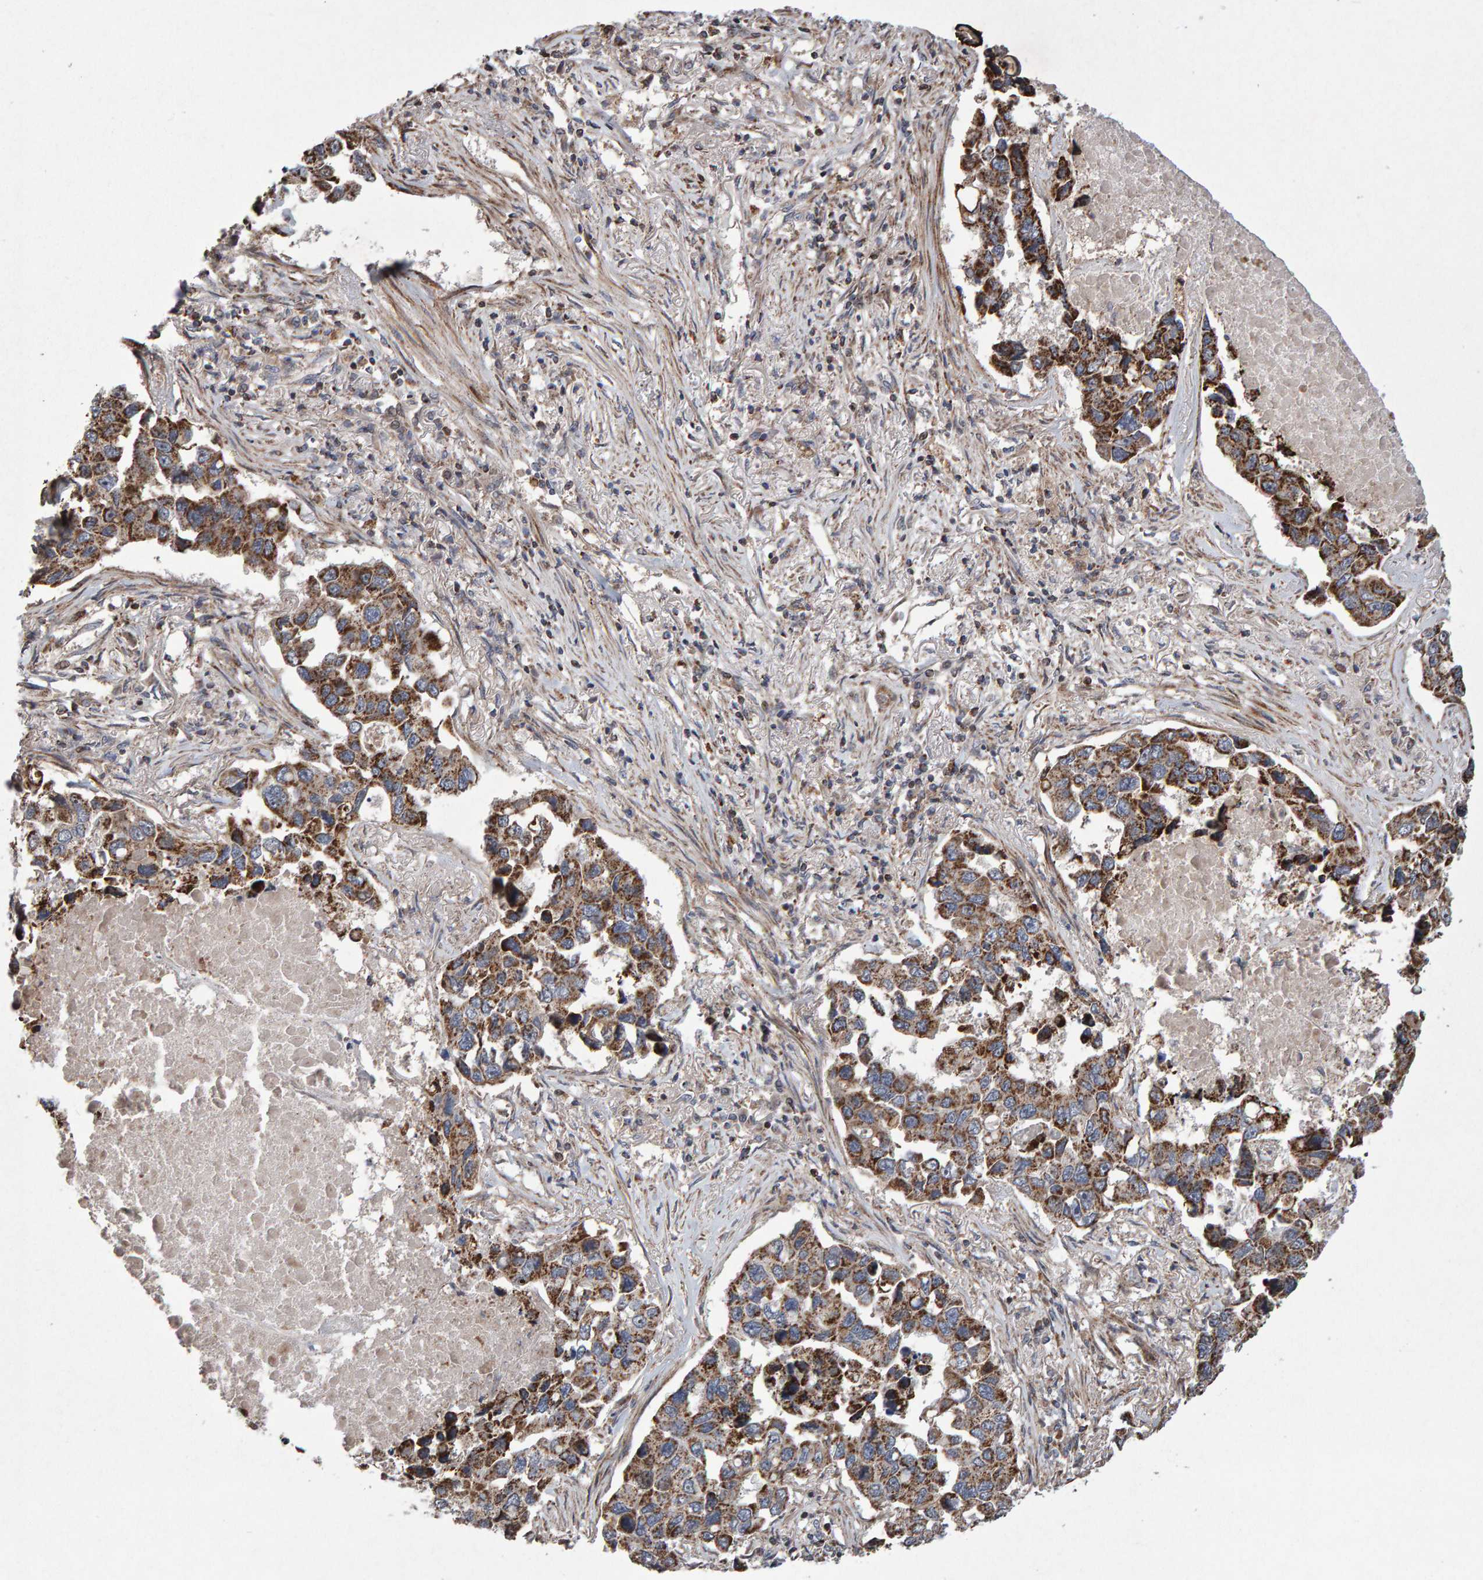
{"staining": {"intensity": "moderate", "quantity": ">75%", "location": "cytoplasmic/membranous"}, "tissue": "lung cancer", "cell_type": "Tumor cells", "image_type": "cancer", "snomed": [{"axis": "morphology", "description": "Adenocarcinoma, NOS"}, {"axis": "topography", "description": "Lung"}], "caption": "Lung adenocarcinoma stained for a protein reveals moderate cytoplasmic/membranous positivity in tumor cells.", "gene": "PECR", "patient": {"sex": "male", "age": 64}}